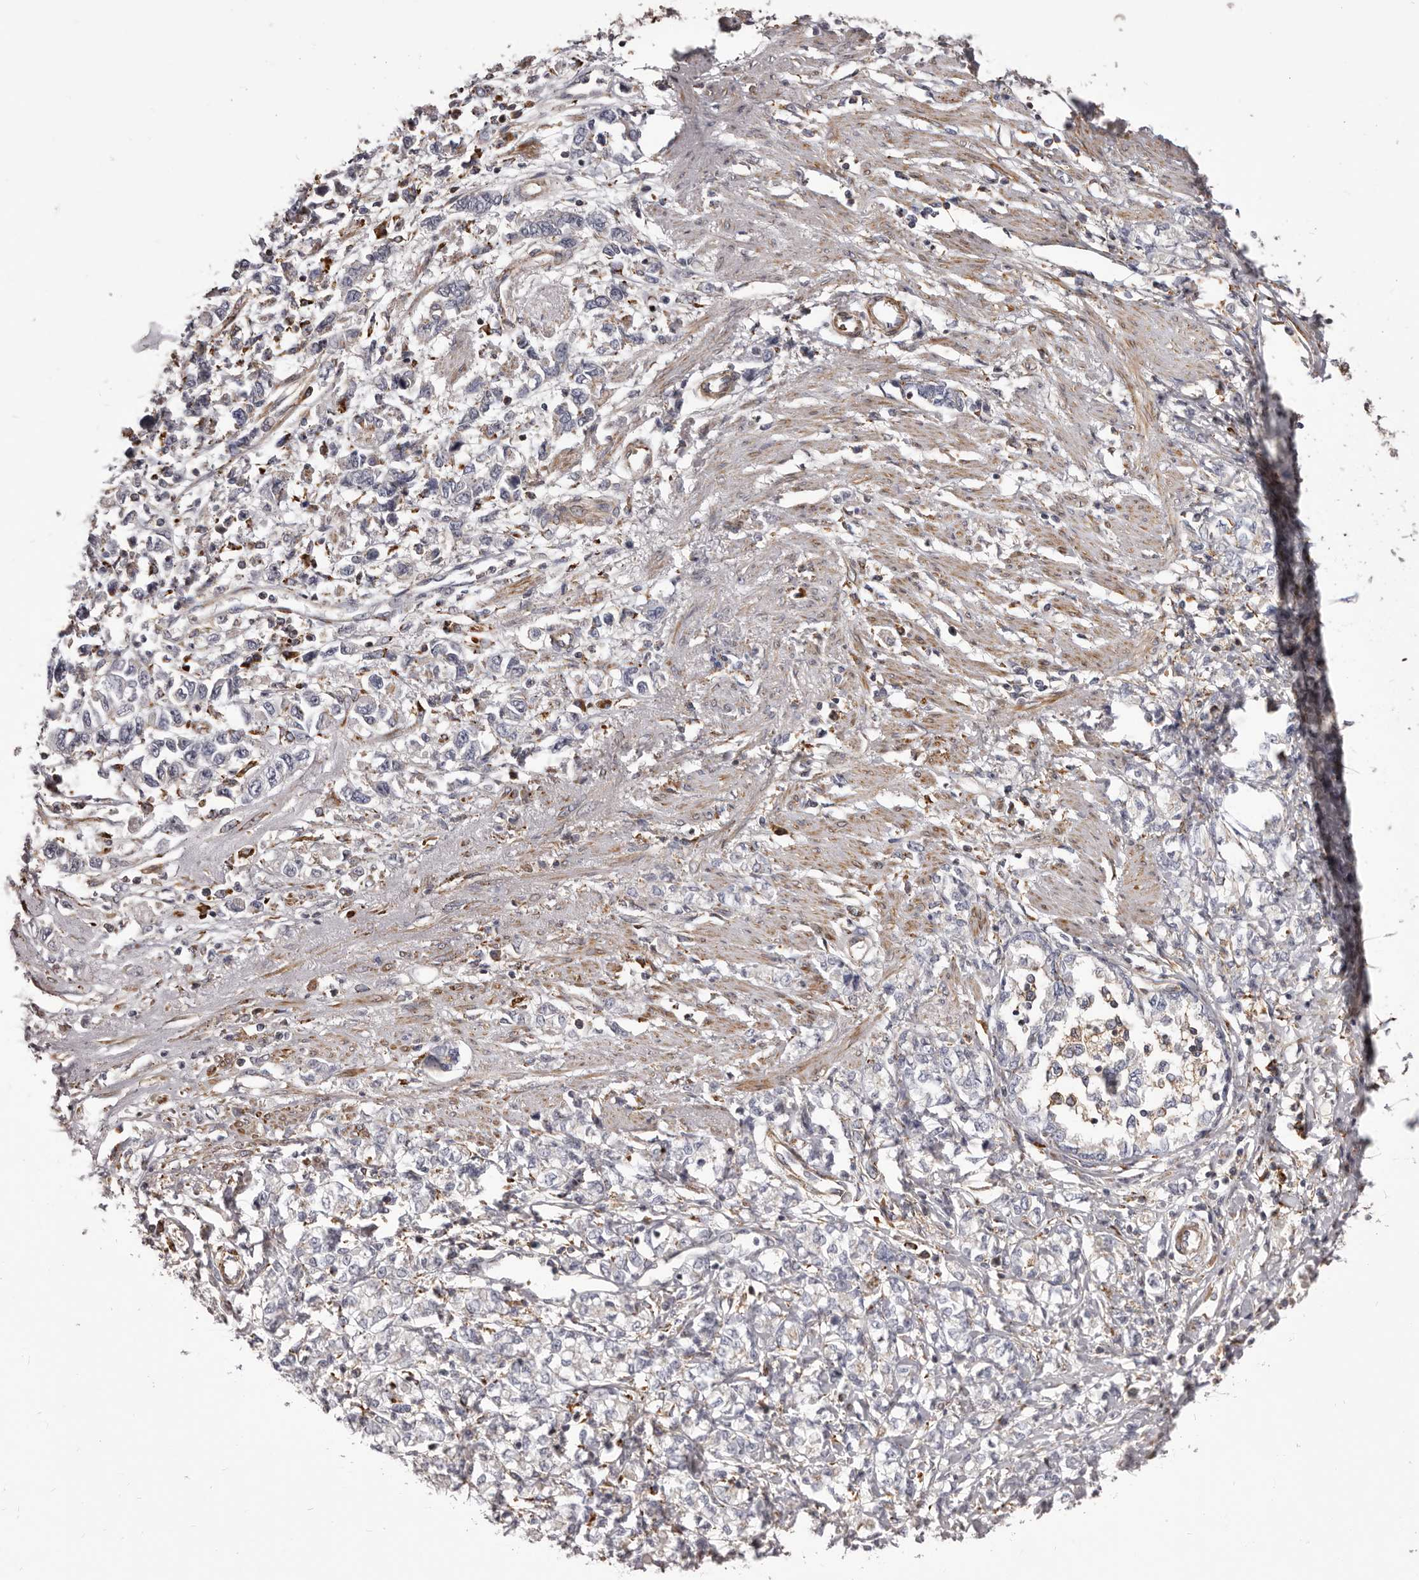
{"staining": {"intensity": "negative", "quantity": "none", "location": "none"}, "tissue": "stomach cancer", "cell_type": "Tumor cells", "image_type": "cancer", "snomed": [{"axis": "morphology", "description": "Adenocarcinoma, NOS"}, {"axis": "topography", "description": "Stomach"}], "caption": "Stomach cancer (adenocarcinoma) was stained to show a protein in brown. There is no significant expression in tumor cells.", "gene": "ALPK1", "patient": {"sex": "female", "age": 76}}